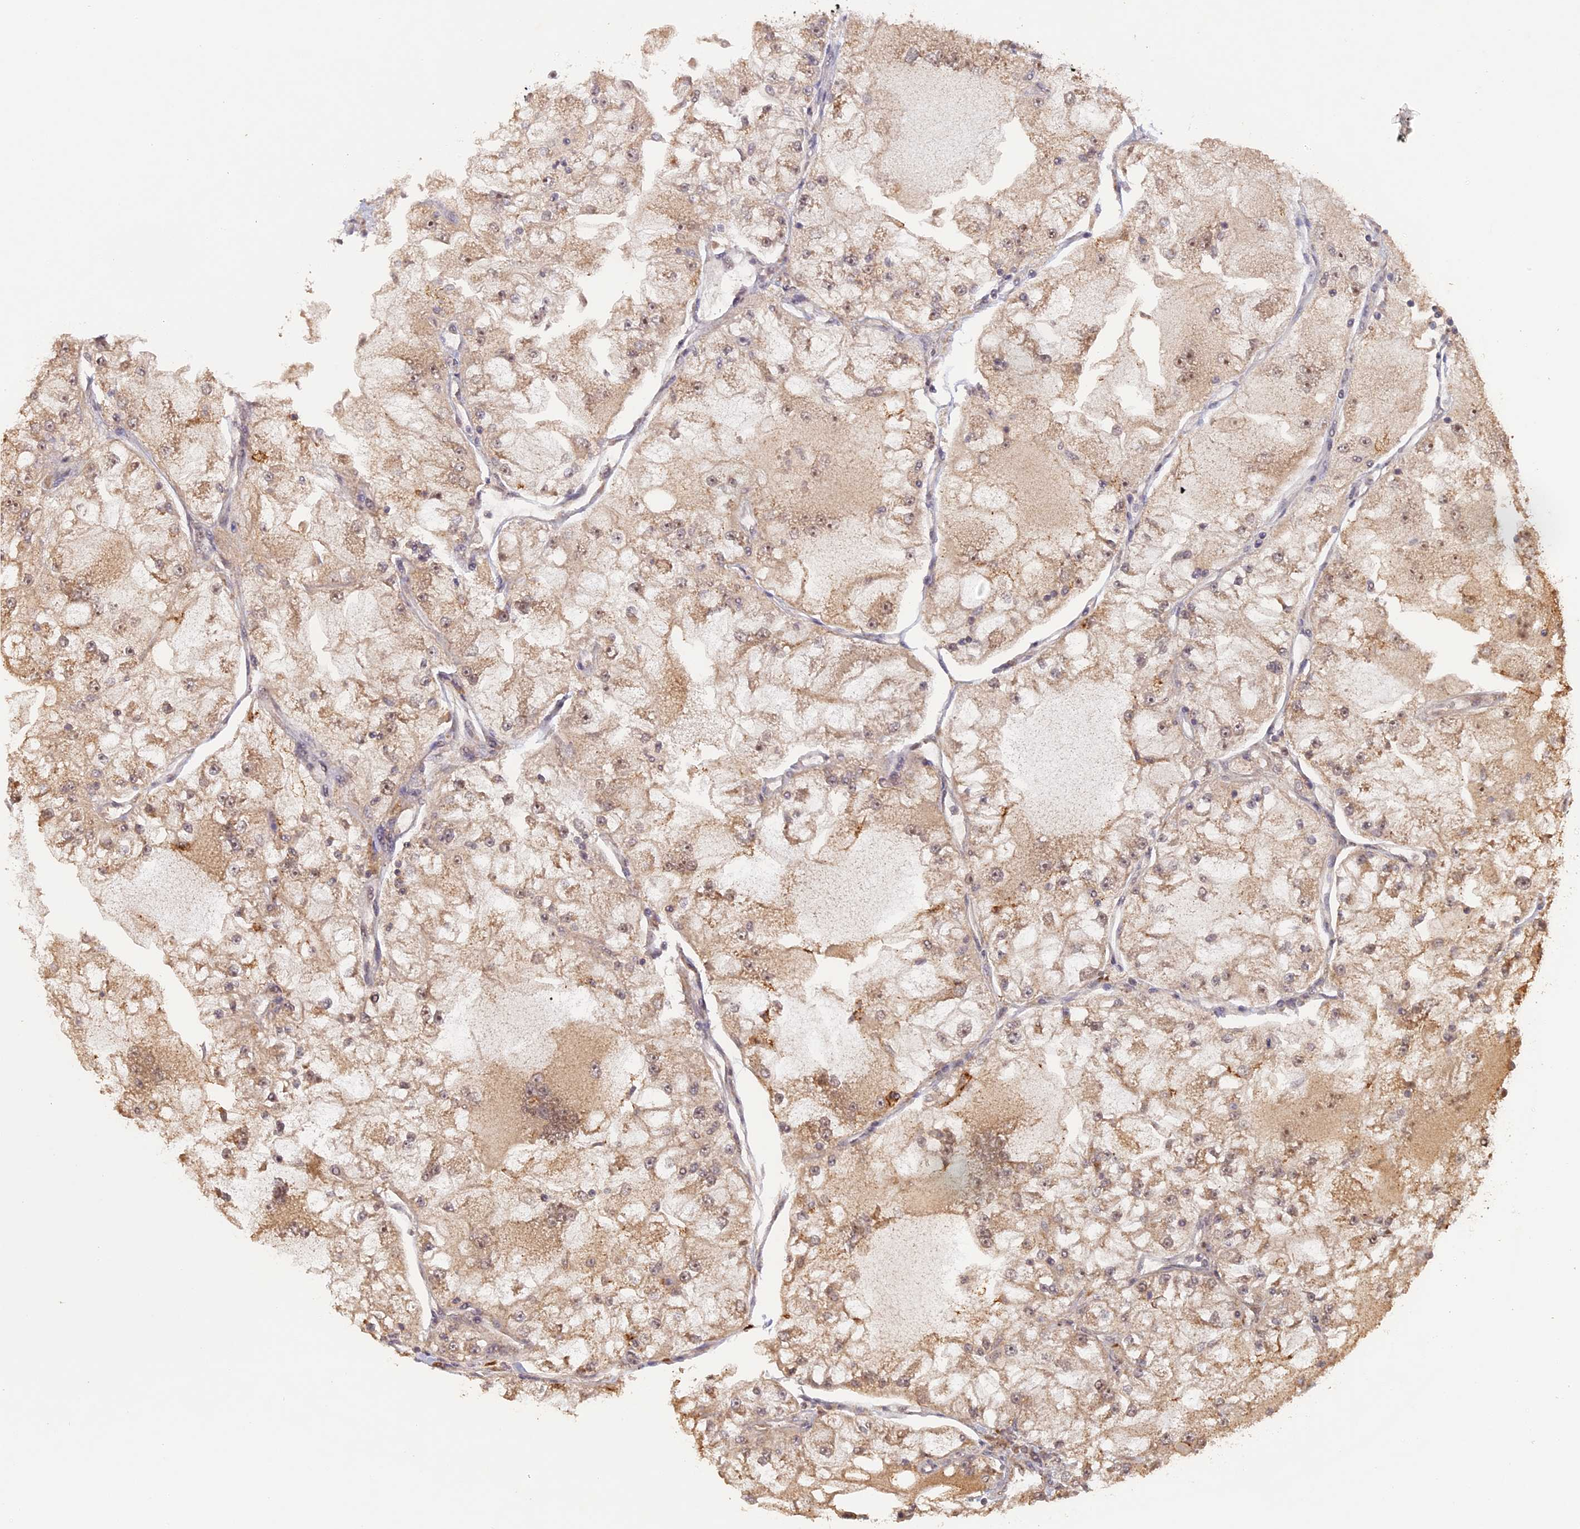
{"staining": {"intensity": "weak", "quantity": ">75%", "location": "cytoplasmic/membranous"}, "tissue": "renal cancer", "cell_type": "Tumor cells", "image_type": "cancer", "snomed": [{"axis": "morphology", "description": "Adenocarcinoma, NOS"}, {"axis": "topography", "description": "Kidney"}], "caption": "This histopathology image exhibits renal cancer (adenocarcinoma) stained with IHC to label a protein in brown. The cytoplasmic/membranous of tumor cells show weak positivity for the protein. Nuclei are counter-stained blue.", "gene": "MYBL2", "patient": {"sex": "female", "age": 72}}